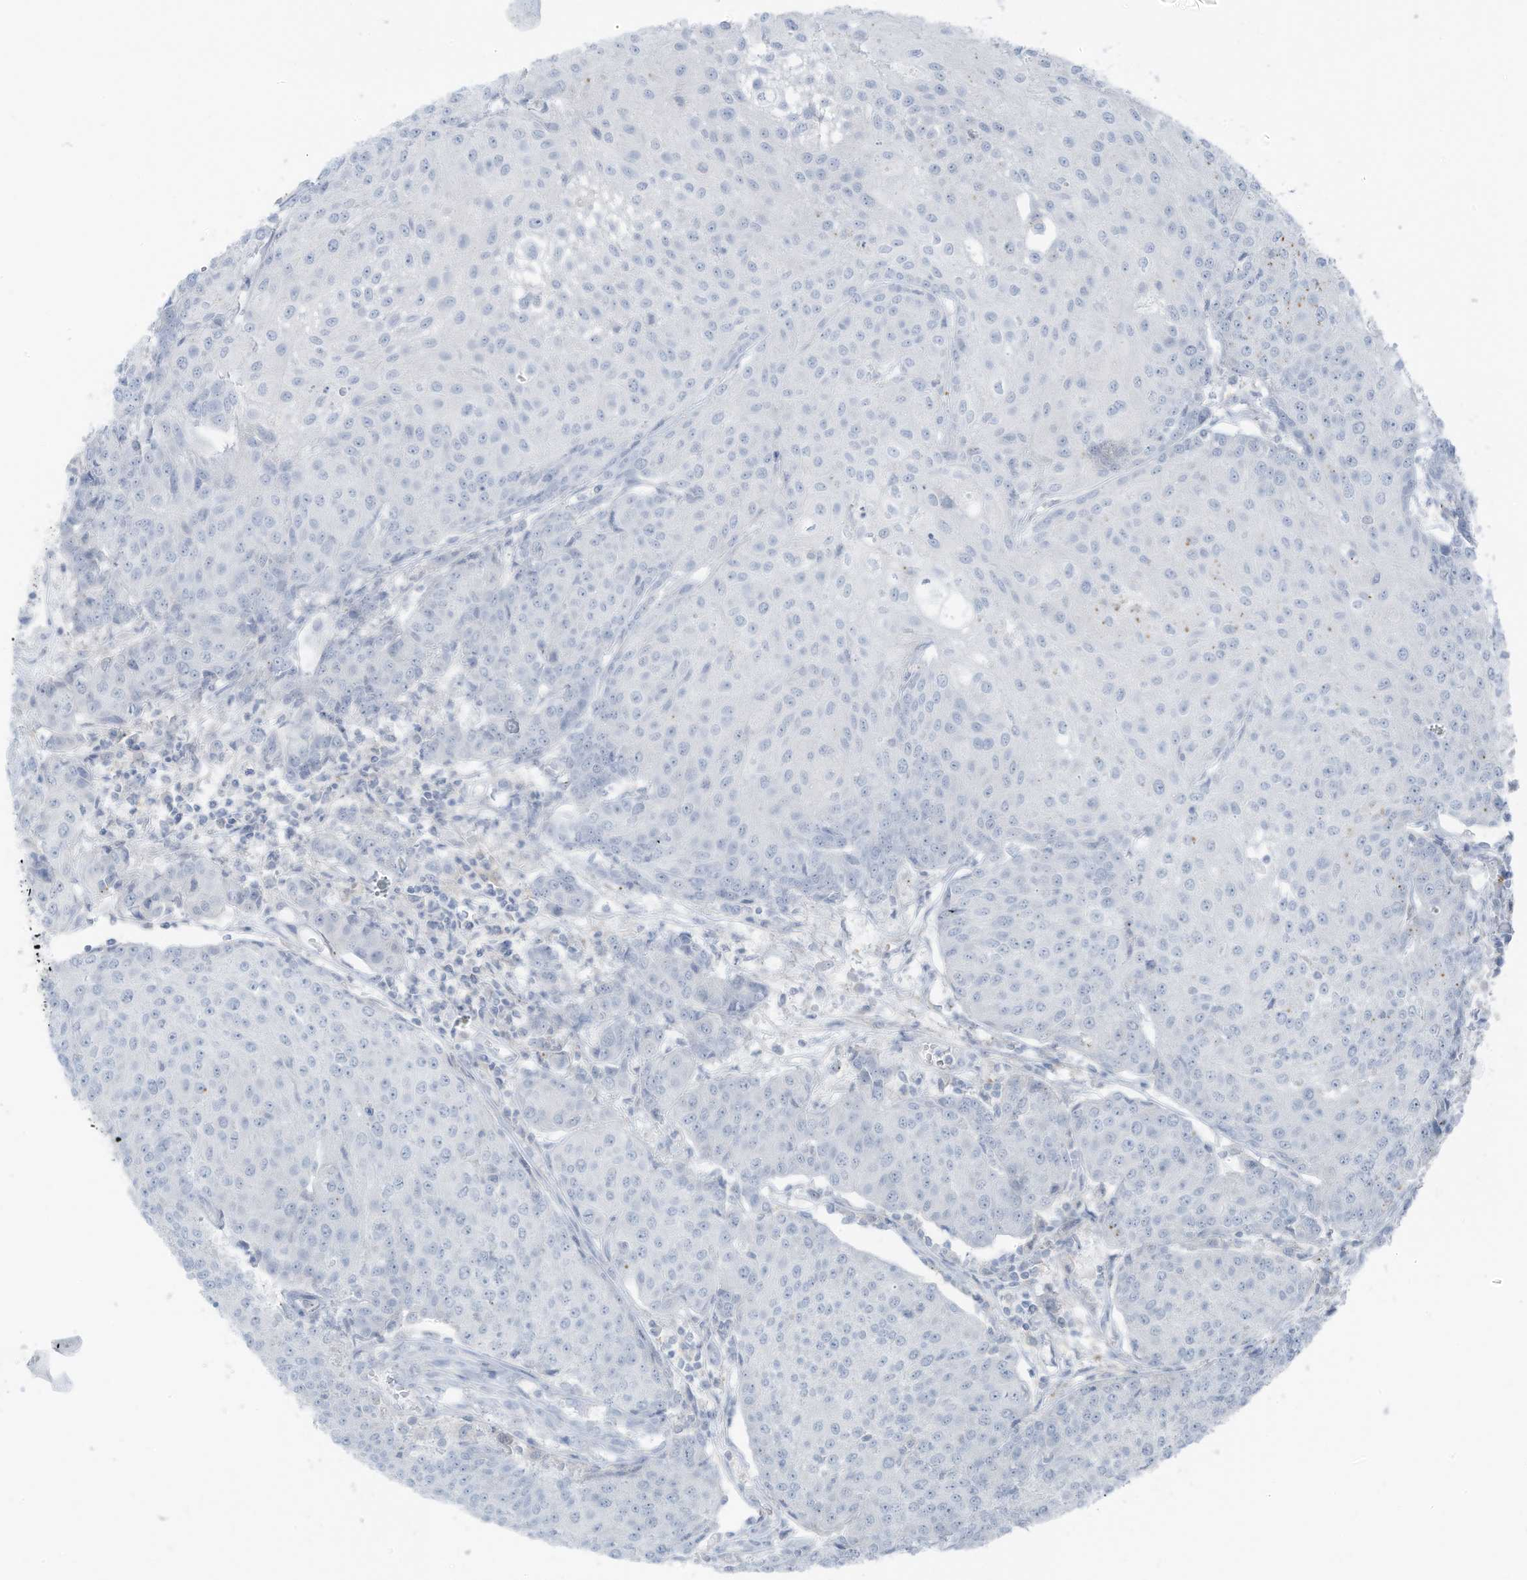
{"staining": {"intensity": "negative", "quantity": "none", "location": "none"}, "tissue": "urothelial cancer", "cell_type": "Tumor cells", "image_type": "cancer", "snomed": [{"axis": "morphology", "description": "Urothelial carcinoma, High grade"}, {"axis": "topography", "description": "Urinary bladder"}], "caption": "Urothelial cancer stained for a protein using IHC displays no expression tumor cells.", "gene": "SLC25A43", "patient": {"sex": "female", "age": 85}}